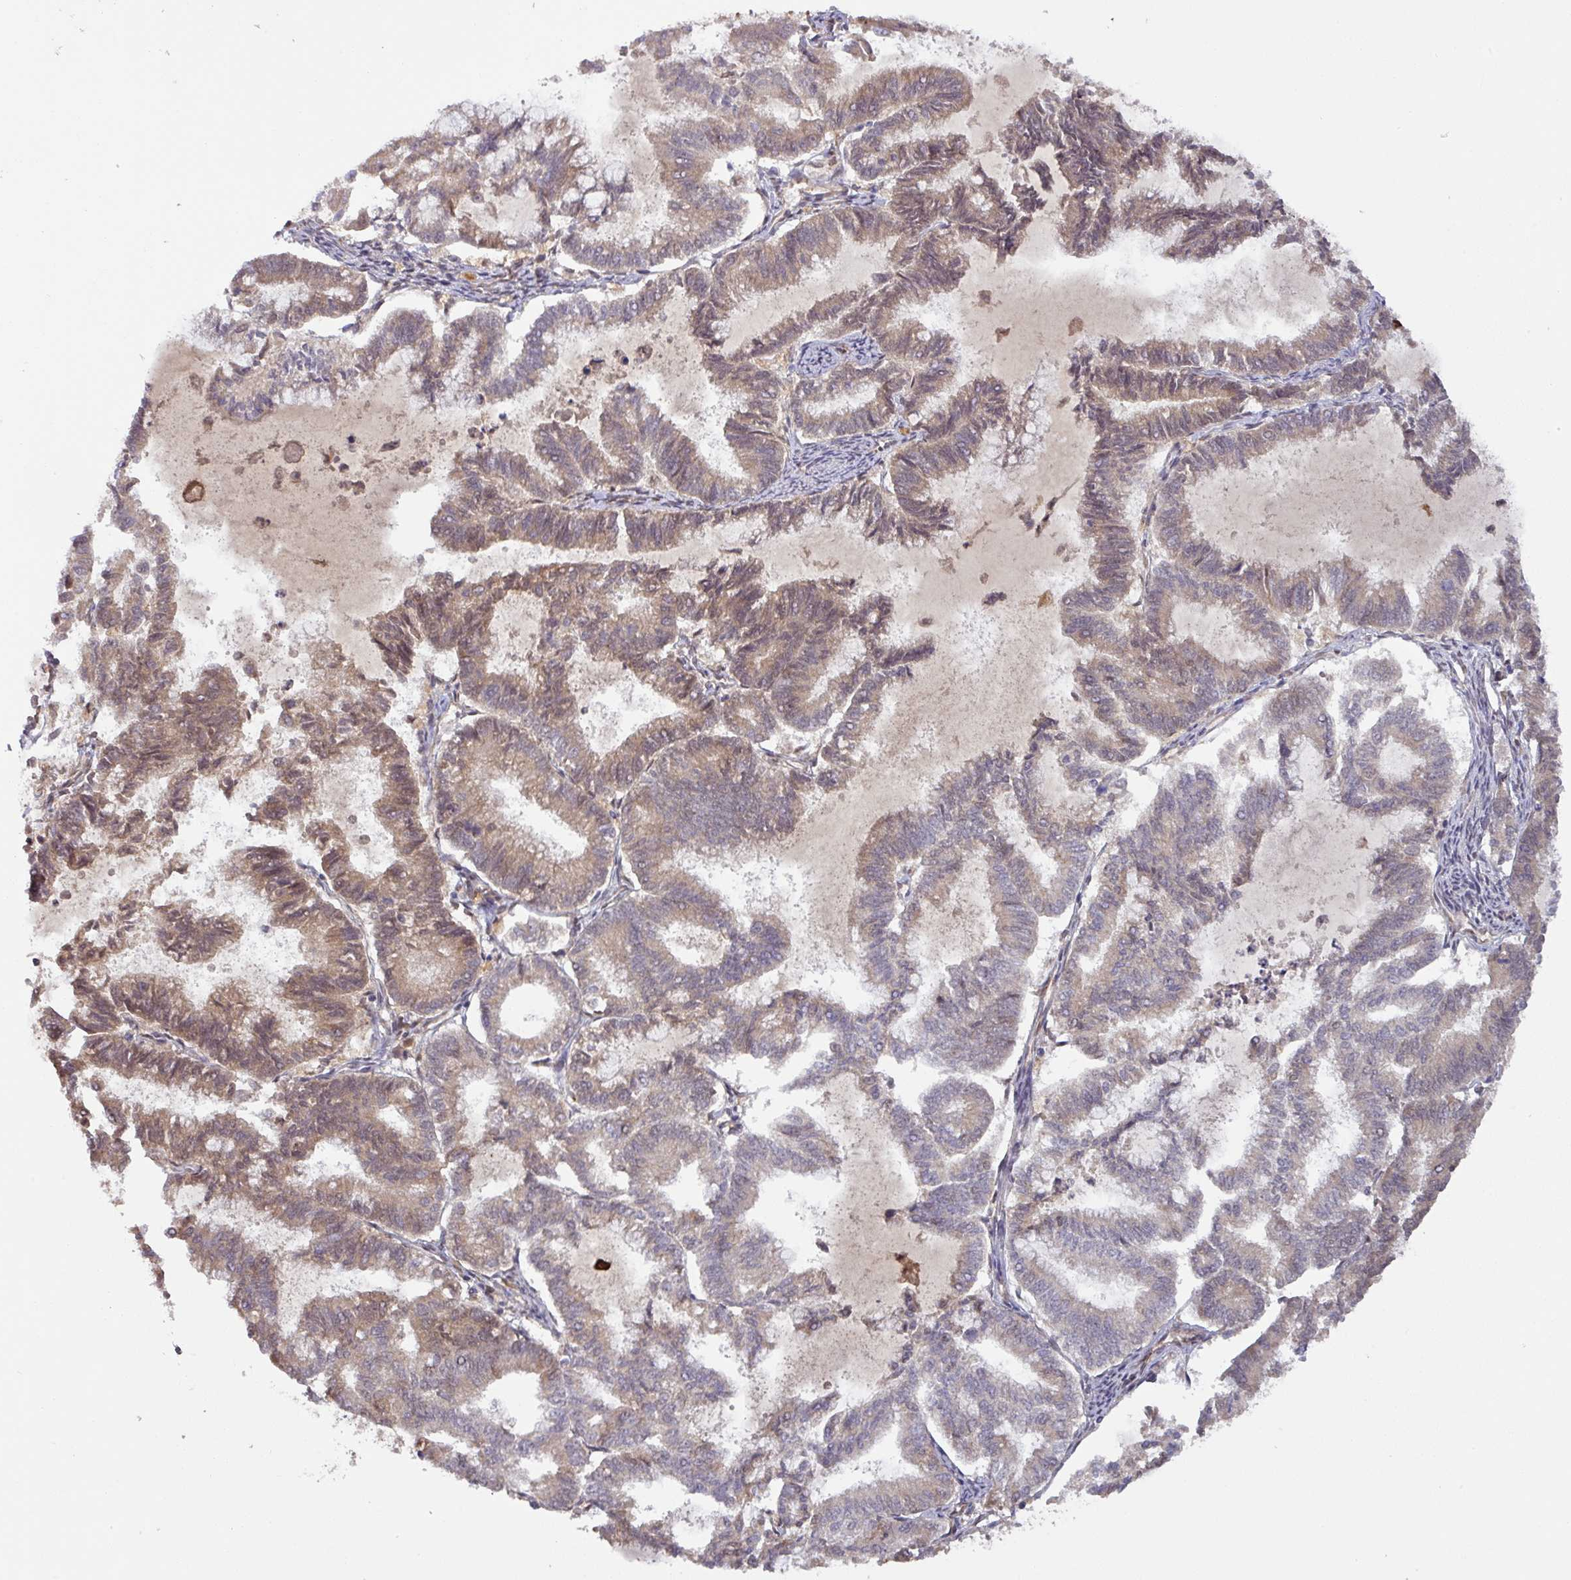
{"staining": {"intensity": "moderate", "quantity": "25%-75%", "location": "cytoplasmic/membranous"}, "tissue": "endometrial cancer", "cell_type": "Tumor cells", "image_type": "cancer", "snomed": [{"axis": "morphology", "description": "Adenocarcinoma, NOS"}, {"axis": "topography", "description": "Endometrium"}], "caption": "Immunohistochemistry (IHC) micrograph of human endometrial adenocarcinoma stained for a protein (brown), which exhibits medium levels of moderate cytoplasmic/membranous expression in about 25%-75% of tumor cells.", "gene": "CCDC121", "patient": {"sex": "female", "age": 79}}